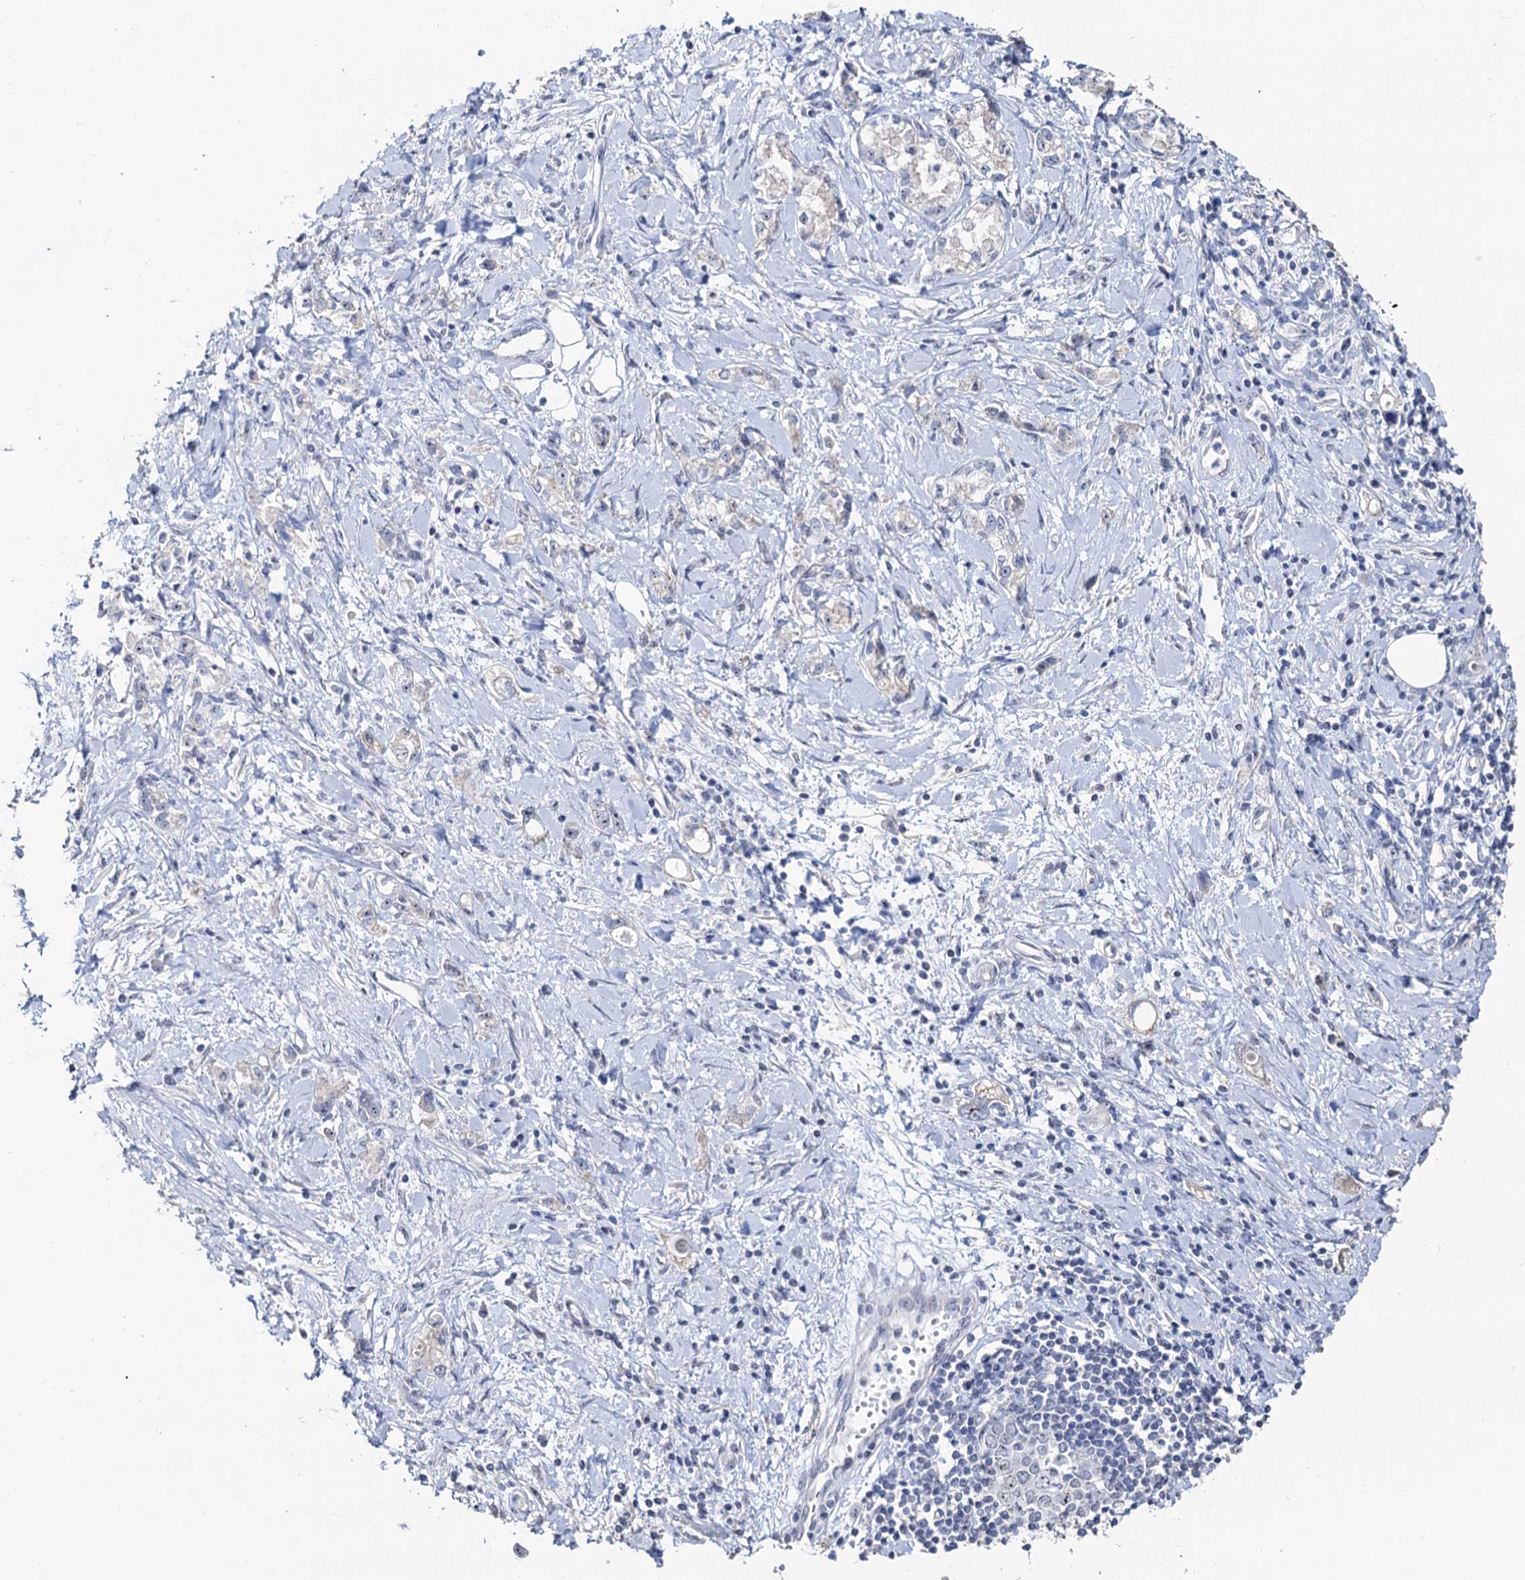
{"staining": {"intensity": "negative", "quantity": "none", "location": "none"}, "tissue": "stomach cancer", "cell_type": "Tumor cells", "image_type": "cancer", "snomed": [{"axis": "morphology", "description": "Adenocarcinoma, NOS"}, {"axis": "topography", "description": "Stomach"}], "caption": "The image shows no staining of tumor cells in stomach adenocarcinoma.", "gene": "C2CD3", "patient": {"sex": "female", "age": 76}}